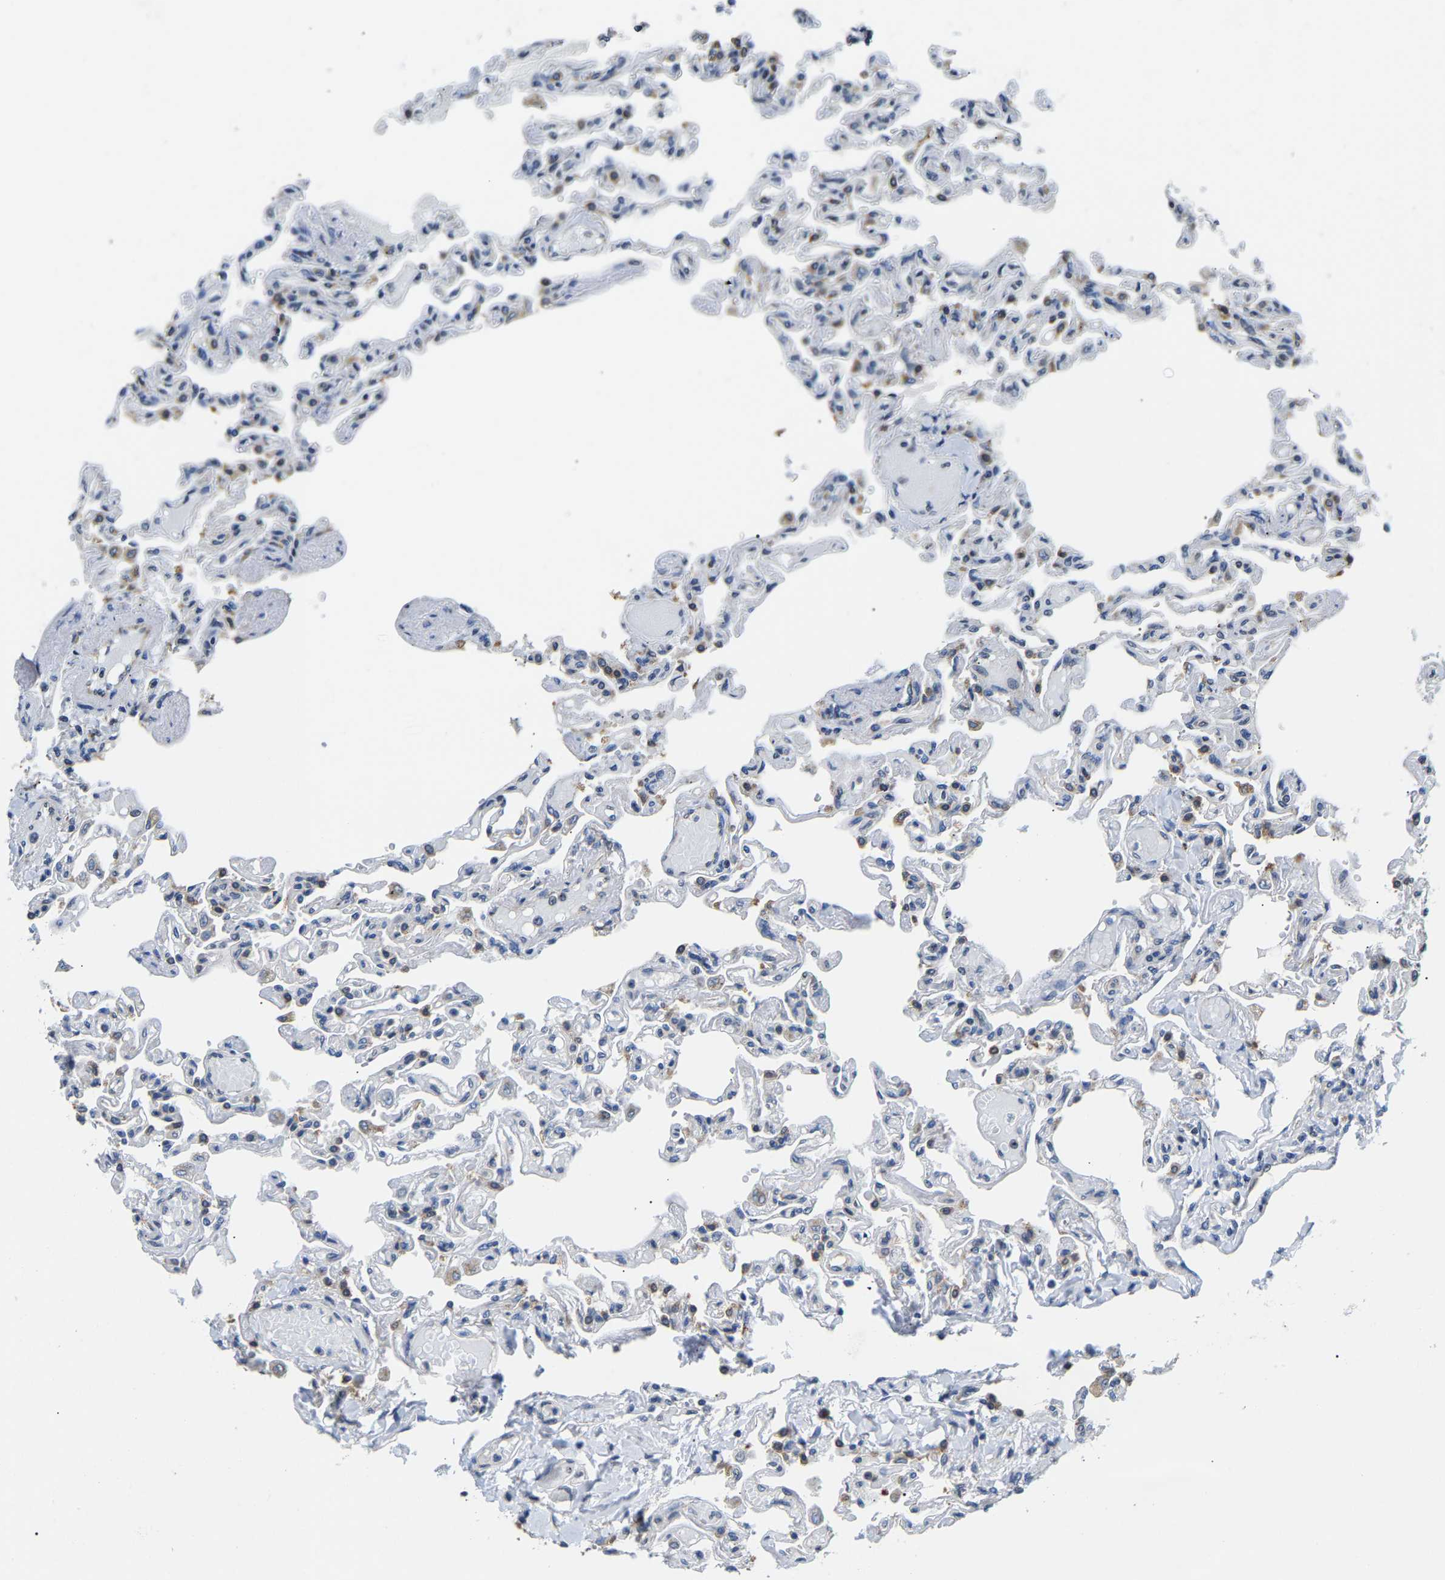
{"staining": {"intensity": "weak", "quantity": "<25%", "location": "cytoplasmic/membranous"}, "tissue": "lung", "cell_type": "Alveolar cells", "image_type": "normal", "snomed": [{"axis": "morphology", "description": "Normal tissue, NOS"}, {"axis": "topography", "description": "Lung"}], "caption": "IHC of normal human lung demonstrates no staining in alveolar cells.", "gene": "GIMAP7", "patient": {"sex": "male", "age": 21}}